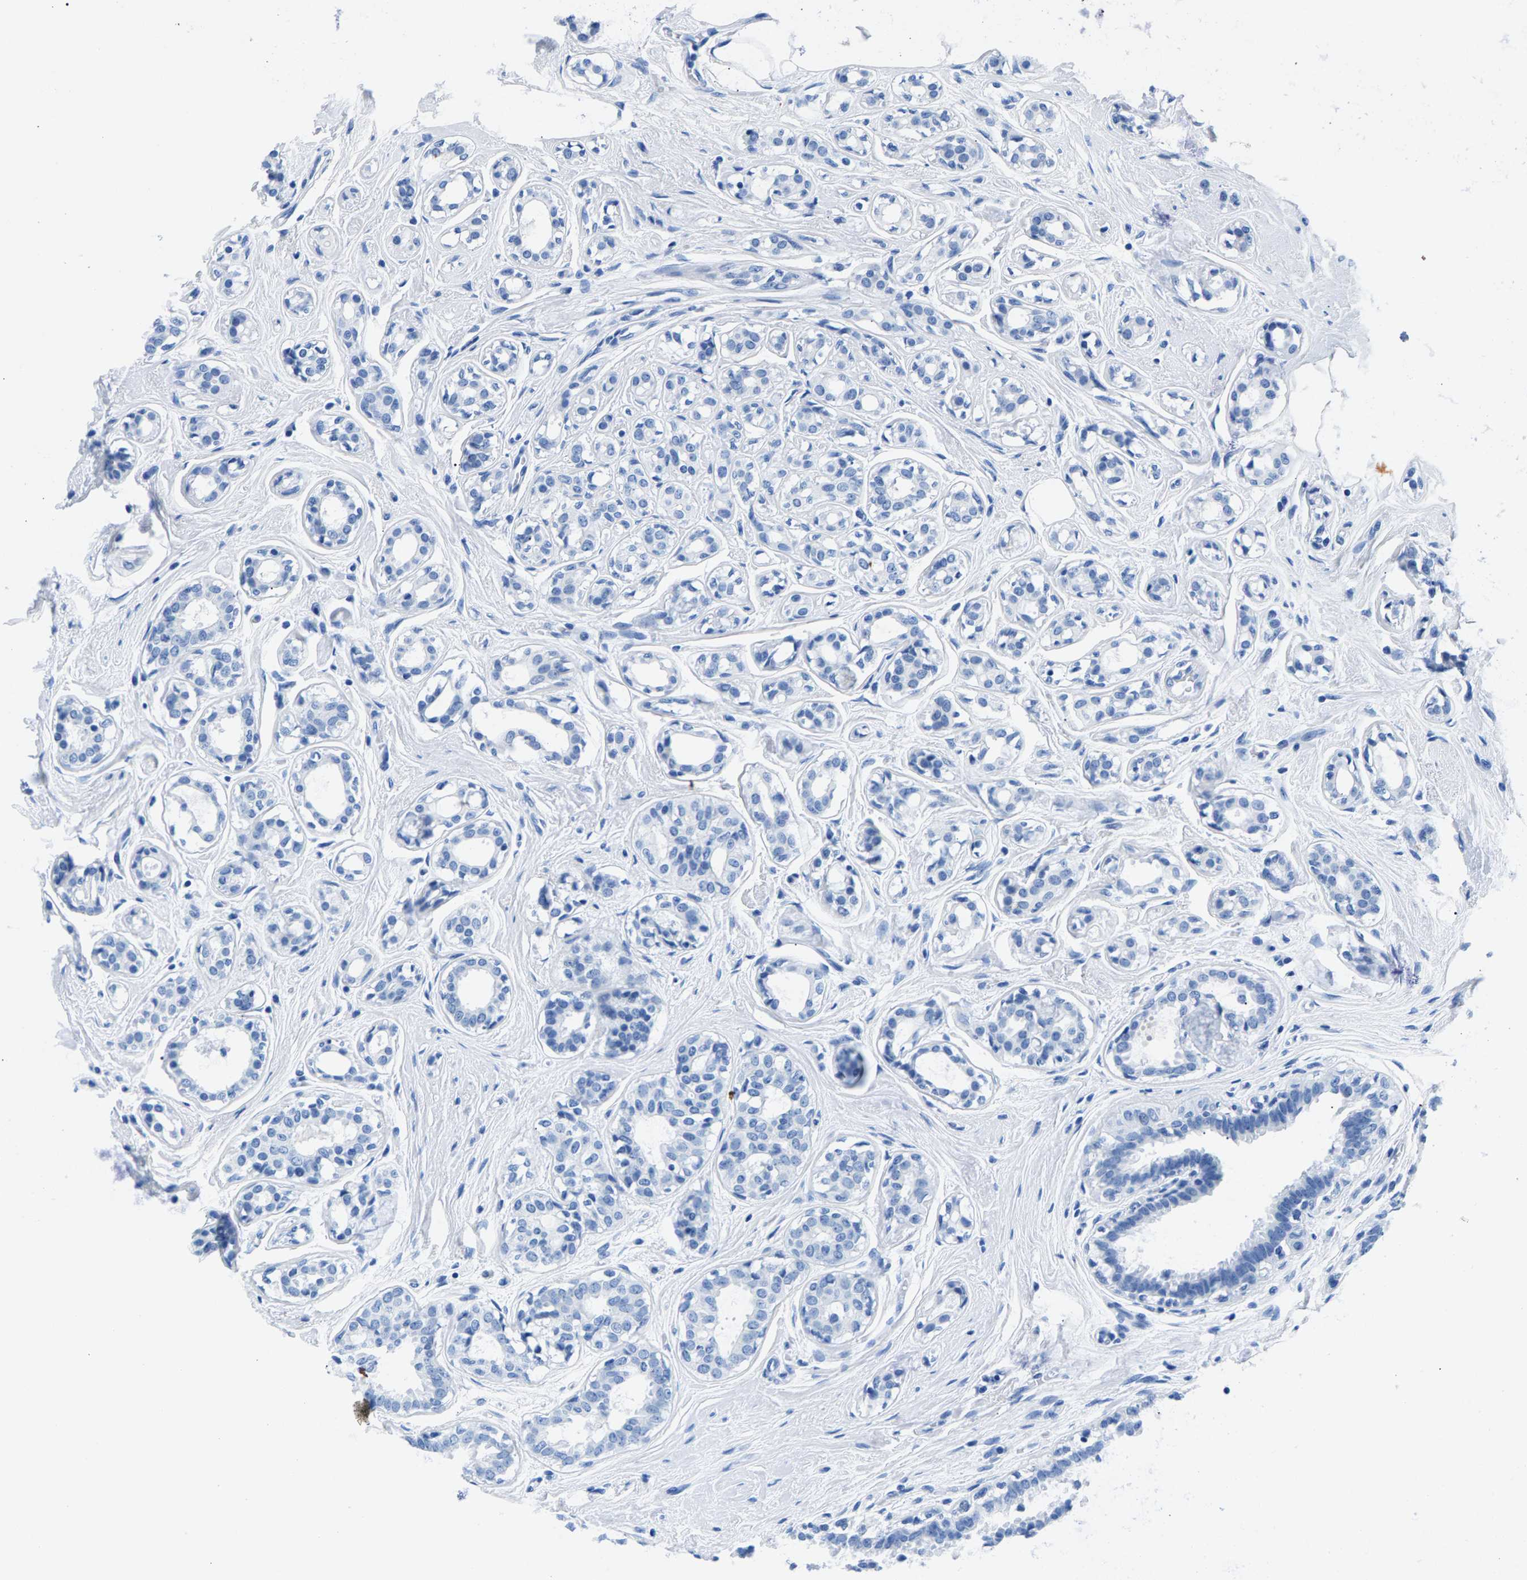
{"staining": {"intensity": "negative", "quantity": "none", "location": "none"}, "tissue": "breast cancer", "cell_type": "Tumor cells", "image_type": "cancer", "snomed": [{"axis": "morphology", "description": "Duct carcinoma"}, {"axis": "topography", "description": "Breast"}], "caption": "Tumor cells show no significant protein expression in breast cancer.", "gene": "CPS1", "patient": {"sex": "female", "age": 55}}